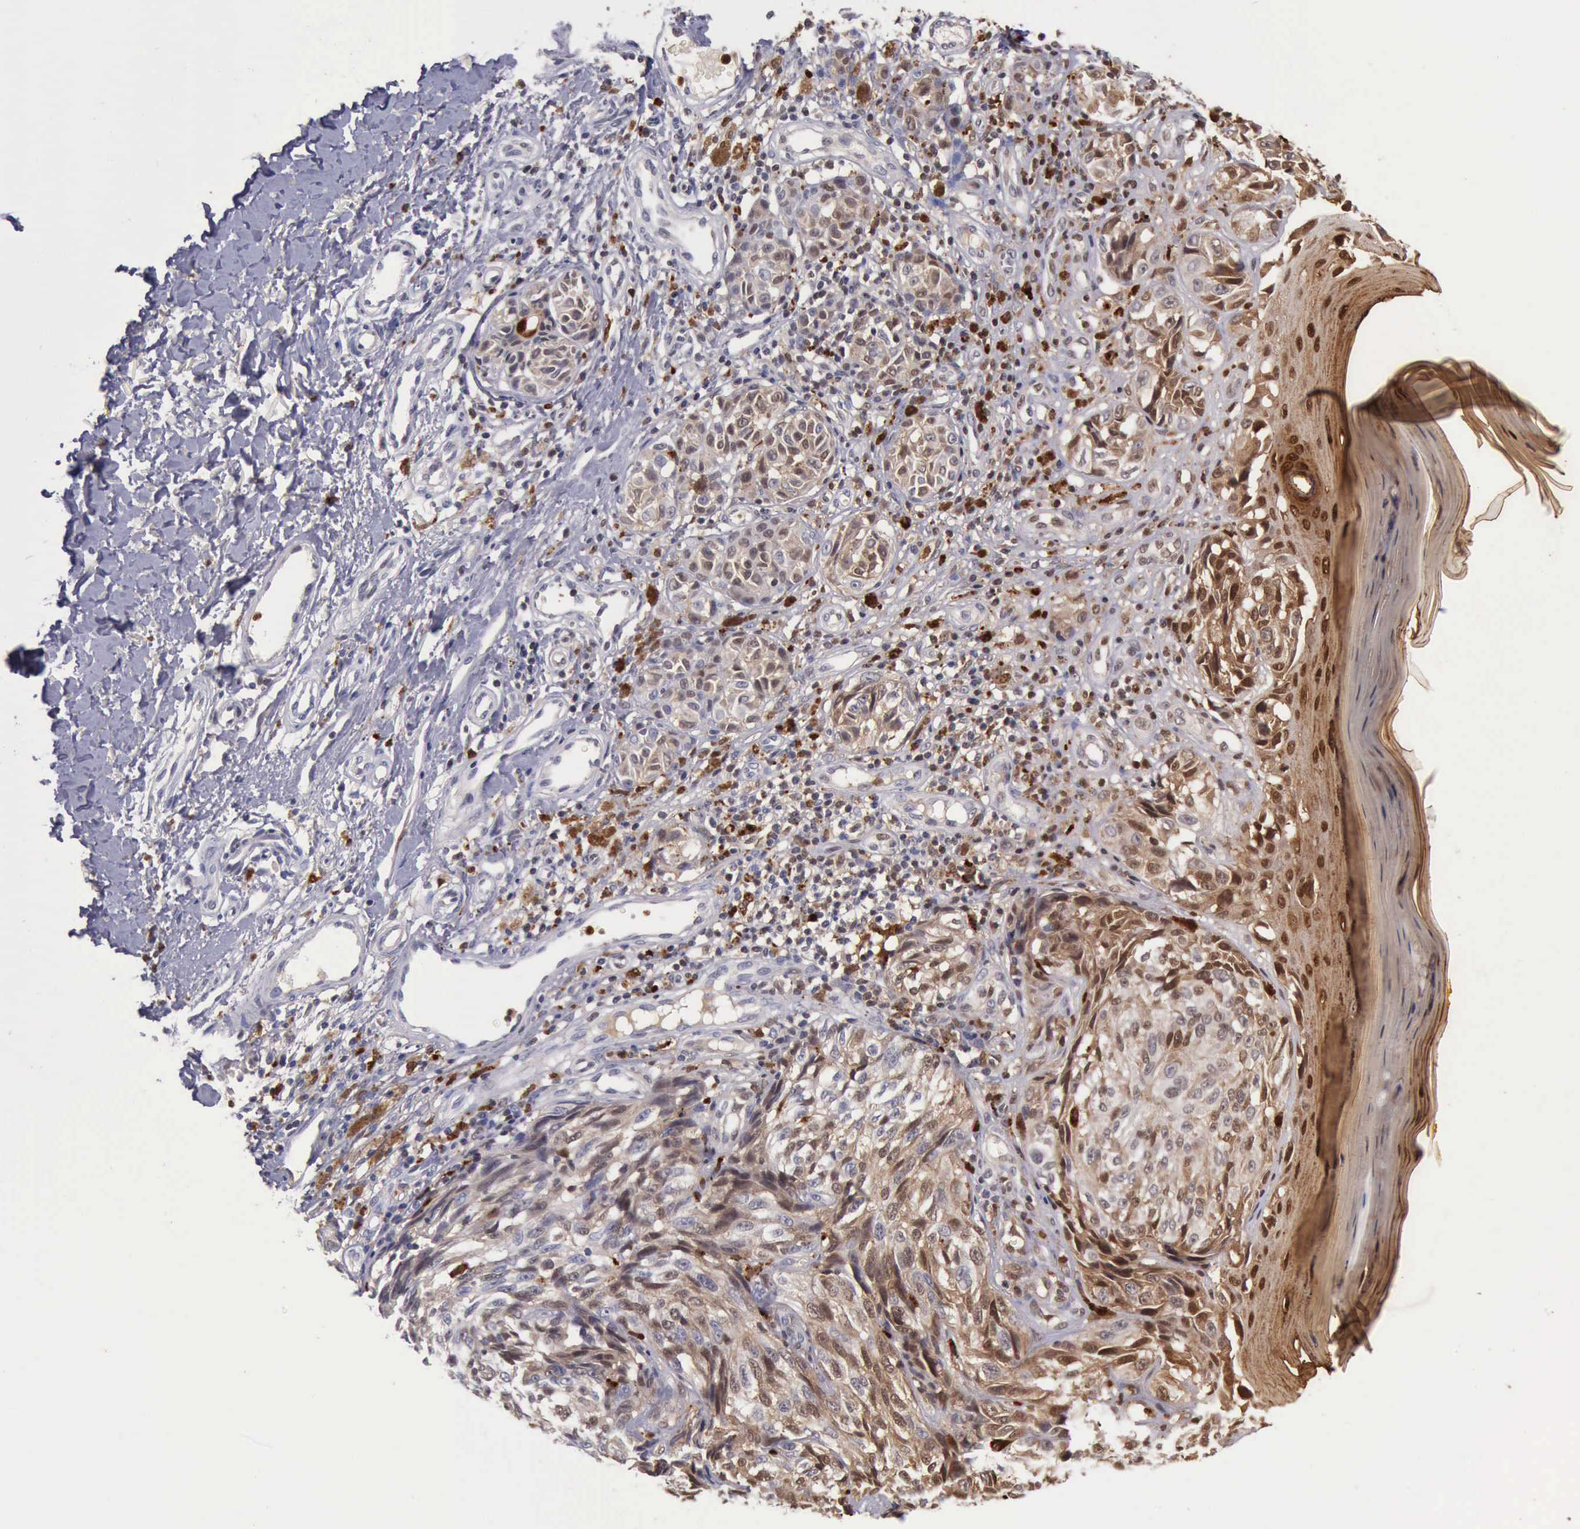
{"staining": {"intensity": "weak", "quantity": "25%-75%", "location": "cytoplasmic/membranous,nuclear"}, "tissue": "melanoma", "cell_type": "Tumor cells", "image_type": "cancer", "snomed": [{"axis": "morphology", "description": "Malignant melanoma, NOS"}, {"axis": "topography", "description": "Skin"}], "caption": "Malignant melanoma stained for a protein (brown) exhibits weak cytoplasmic/membranous and nuclear positive expression in about 25%-75% of tumor cells.", "gene": "CSTA", "patient": {"sex": "male", "age": 67}}